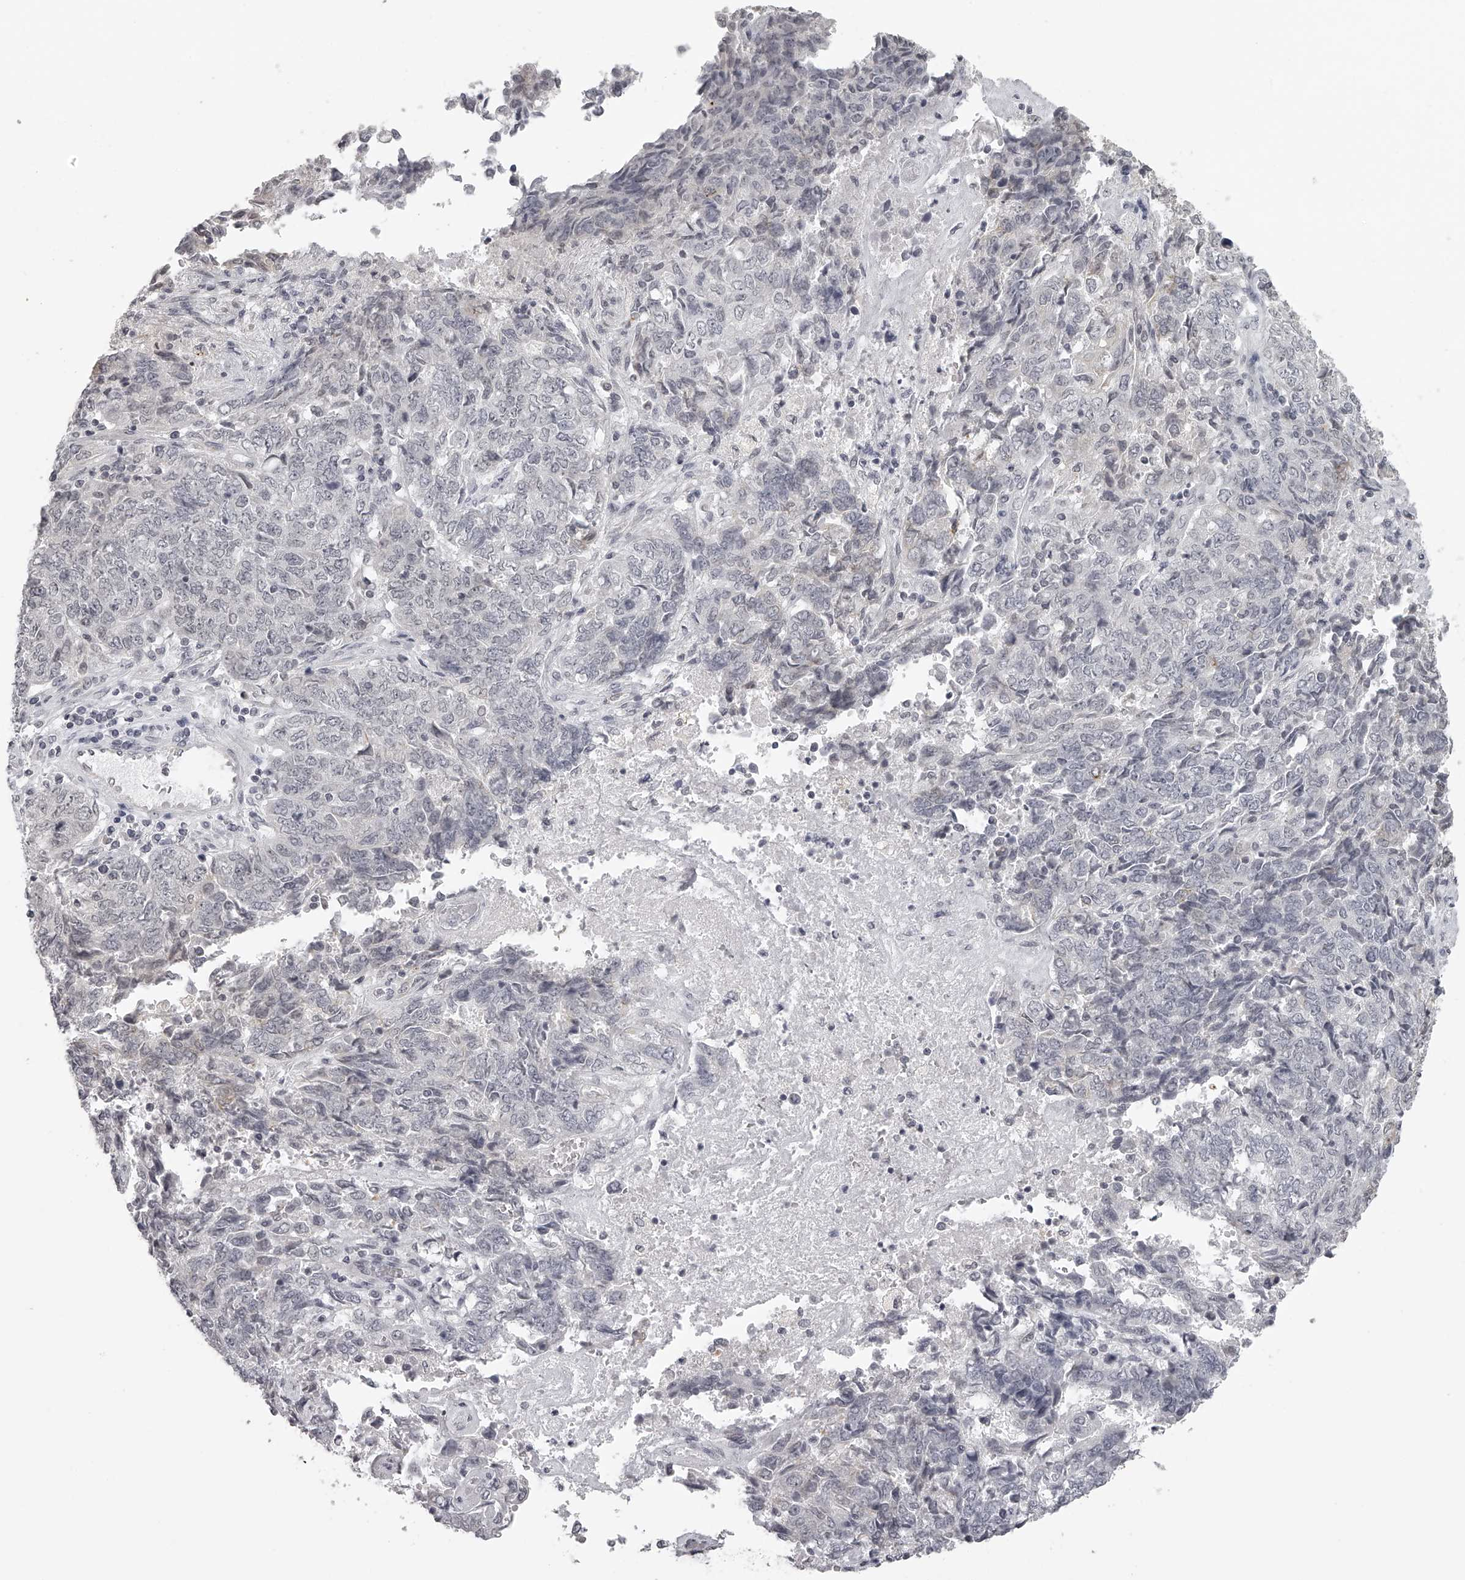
{"staining": {"intensity": "negative", "quantity": "none", "location": "none"}, "tissue": "endometrial cancer", "cell_type": "Tumor cells", "image_type": "cancer", "snomed": [{"axis": "morphology", "description": "Adenocarcinoma, NOS"}, {"axis": "topography", "description": "Endometrium"}], "caption": "Endometrial adenocarcinoma stained for a protein using immunohistochemistry demonstrates no positivity tumor cells.", "gene": "RNF220", "patient": {"sex": "female", "age": 80}}